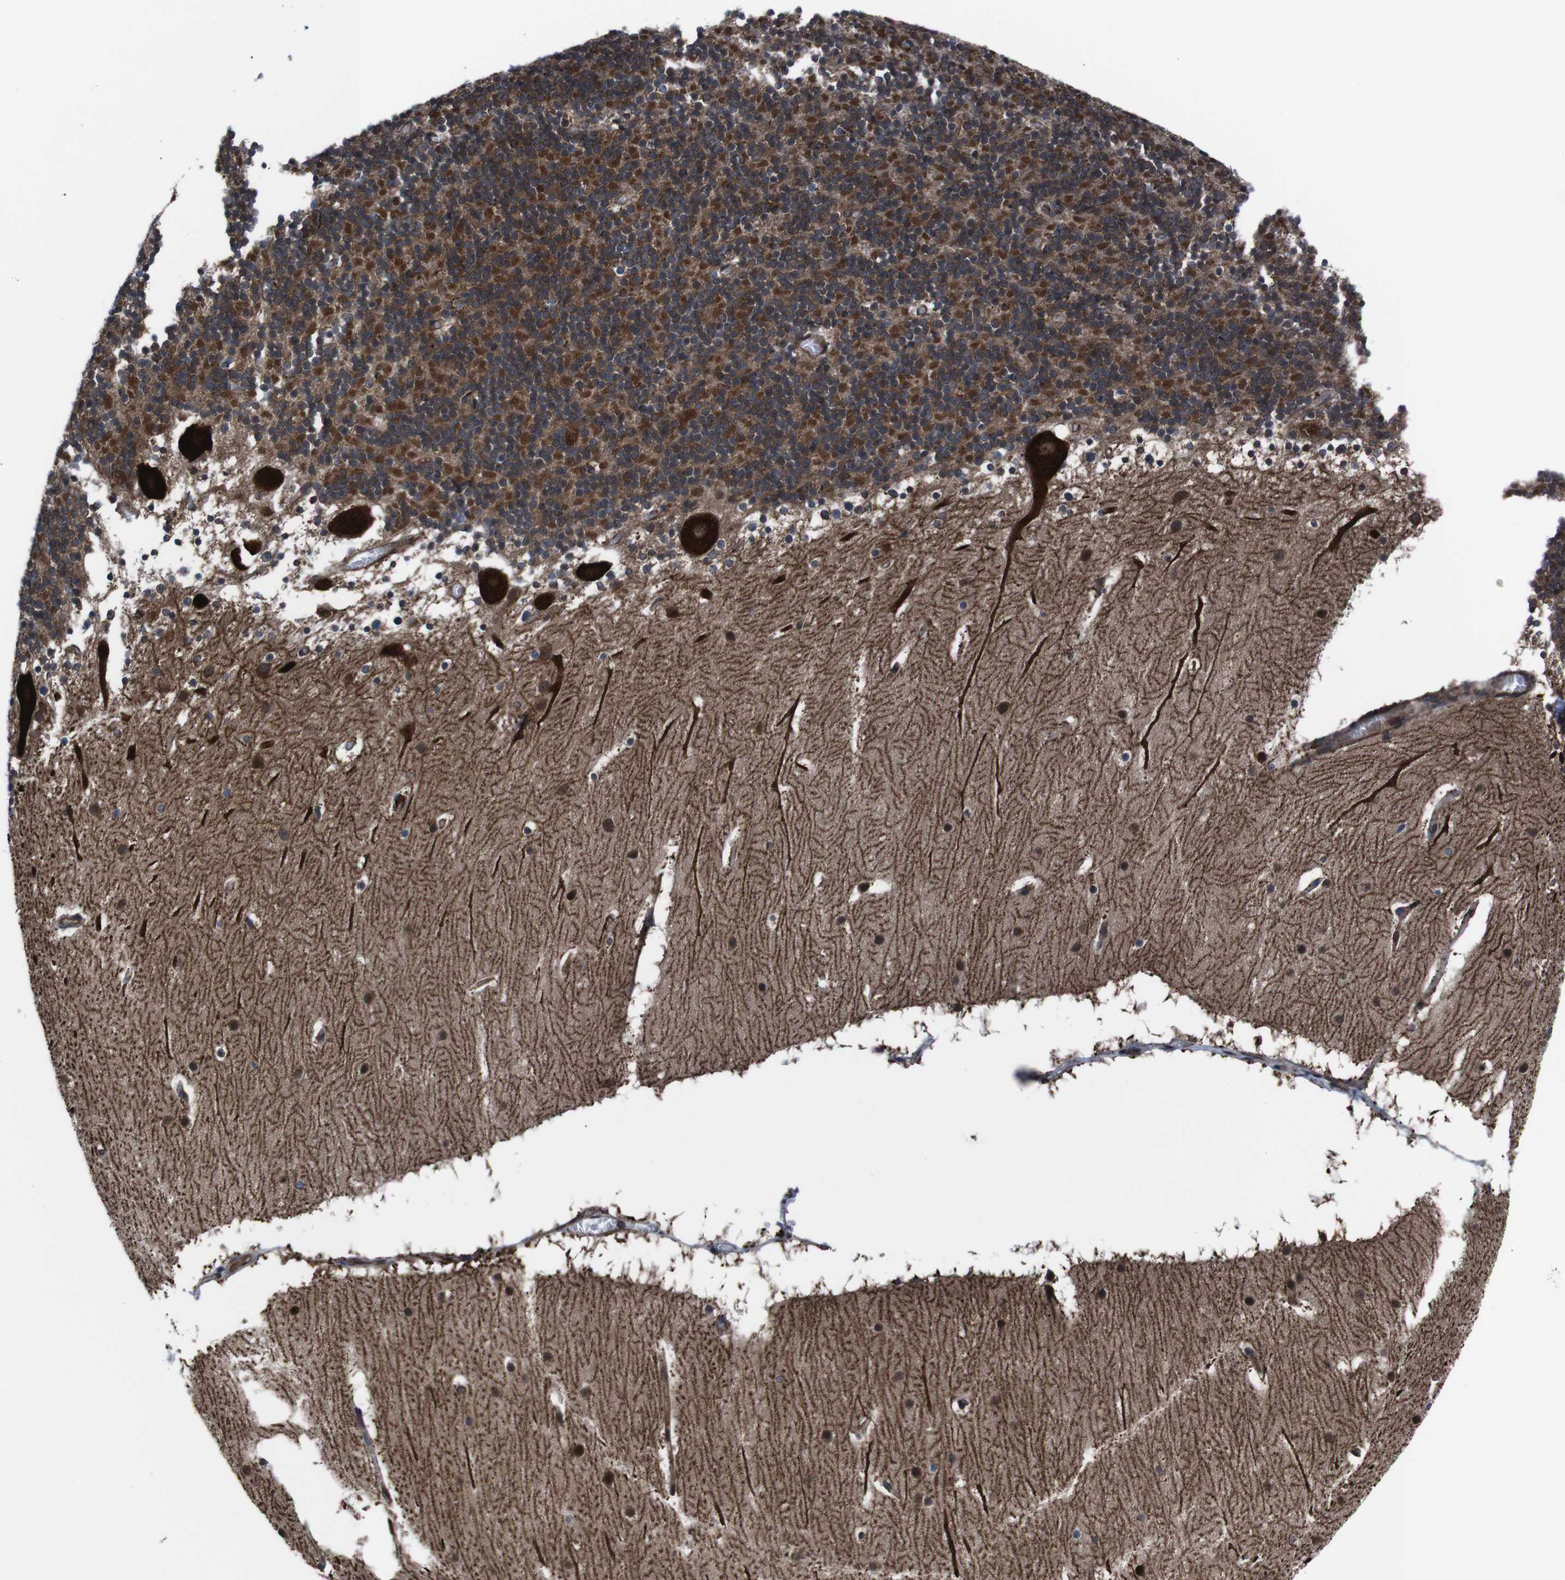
{"staining": {"intensity": "strong", "quantity": ">75%", "location": "cytoplasmic/membranous"}, "tissue": "cerebellum", "cell_type": "Cells in granular layer", "image_type": "normal", "snomed": [{"axis": "morphology", "description": "Normal tissue, NOS"}, {"axis": "topography", "description": "Cerebellum"}], "caption": "The micrograph shows staining of benign cerebellum, revealing strong cytoplasmic/membranous protein staining (brown color) within cells in granular layer. (brown staining indicates protein expression, while blue staining denotes nuclei).", "gene": "EIF4A2", "patient": {"sex": "male", "age": 45}}